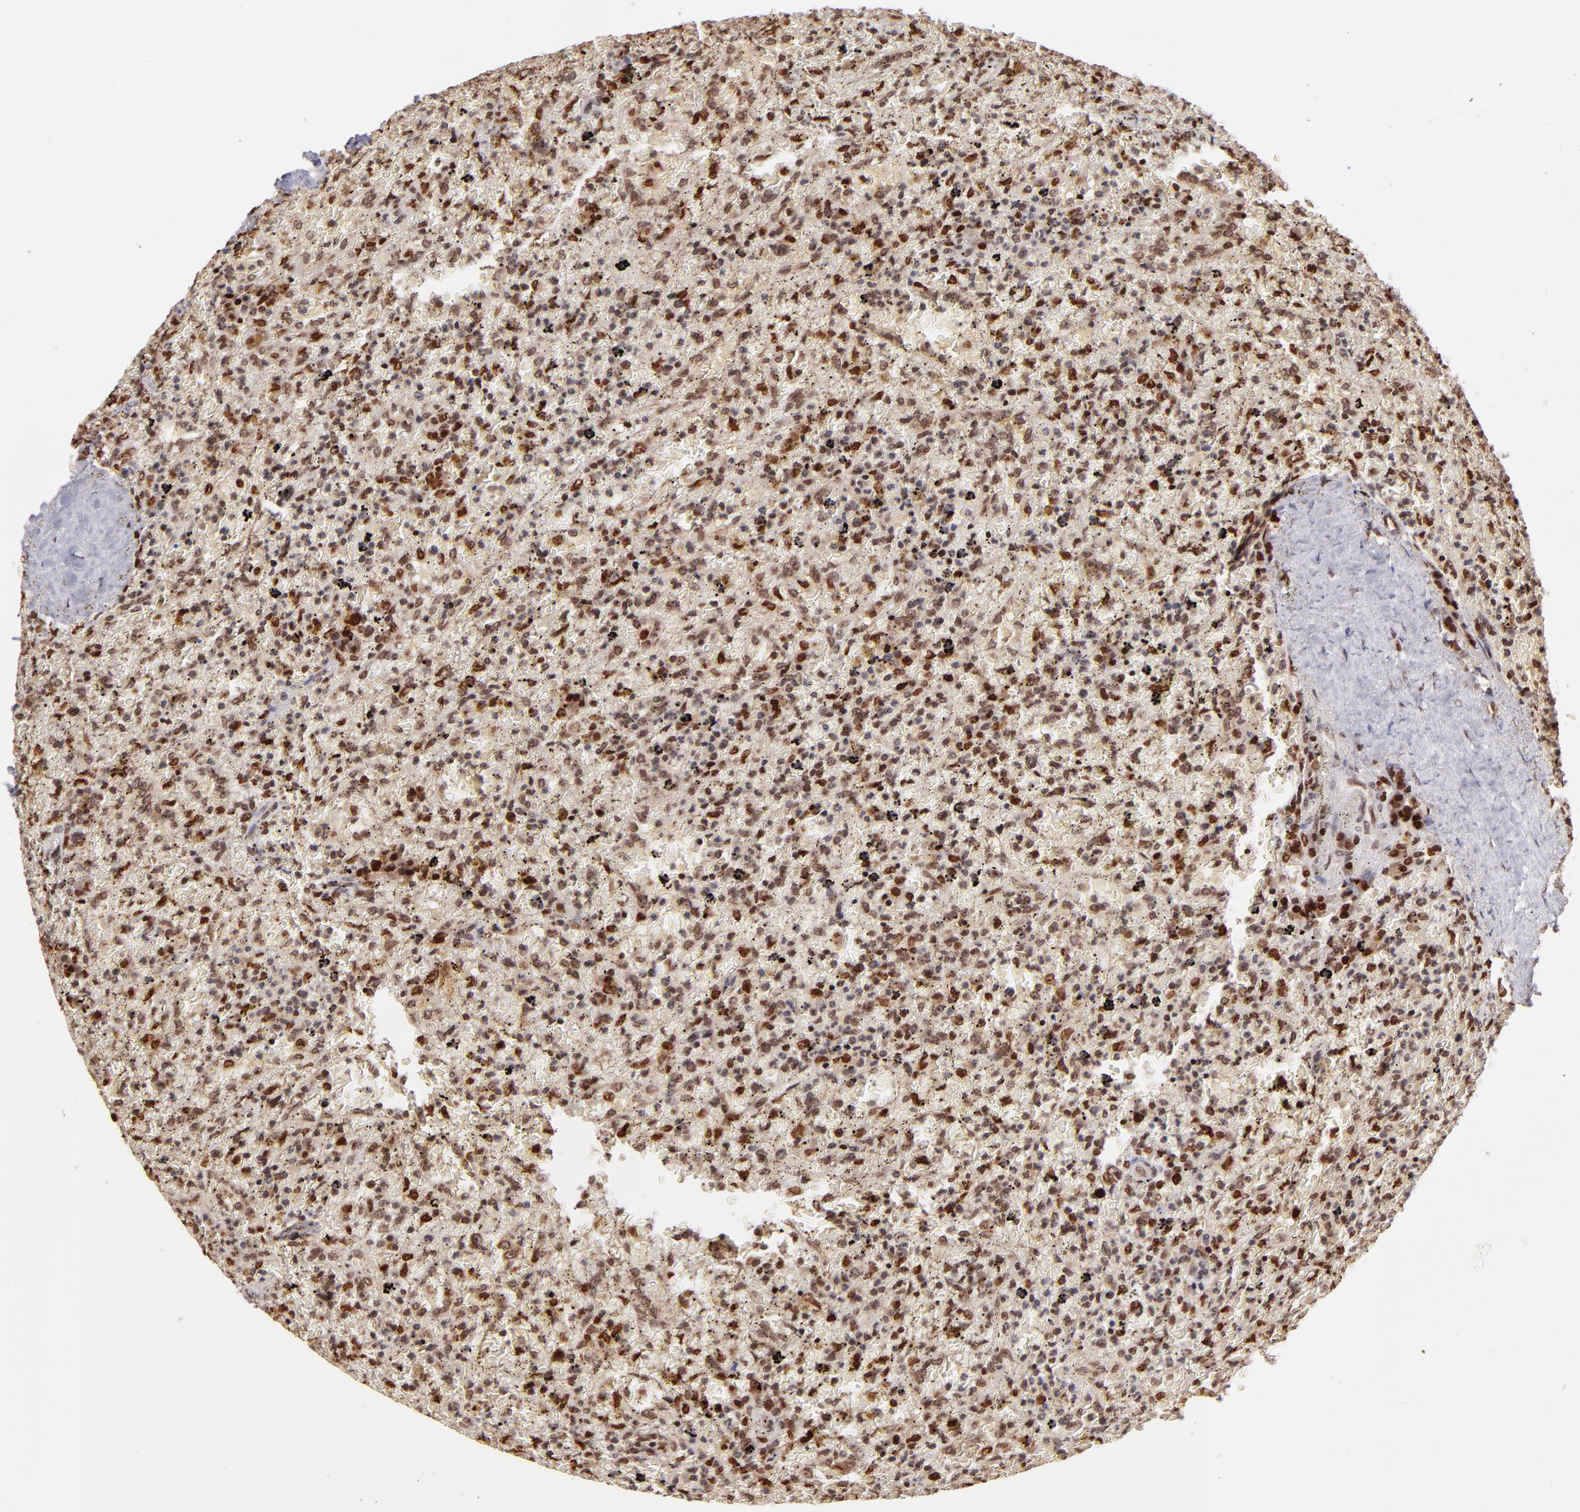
{"staining": {"intensity": "moderate", "quantity": "25%-75%", "location": "nuclear"}, "tissue": "lymphoma", "cell_type": "Tumor cells", "image_type": "cancer", "snomed": [{"axis": "morphology", "description": "Malignant lymphoma, non-Hodgkin's type, High grade"}, {"axis": "topography", "description": "Spleen"}, {"axis": "topography", "description": "Lymph node"}], "caption": "Immunohistochemistry photomicrograph of lymphoma stained for a protein (brown), which shows medium levels of moderate nuclear expression in about 25%-75% of tumor cells.", "gene": "TOP1MT", "patient": {"sex": "female", "age": 70}}